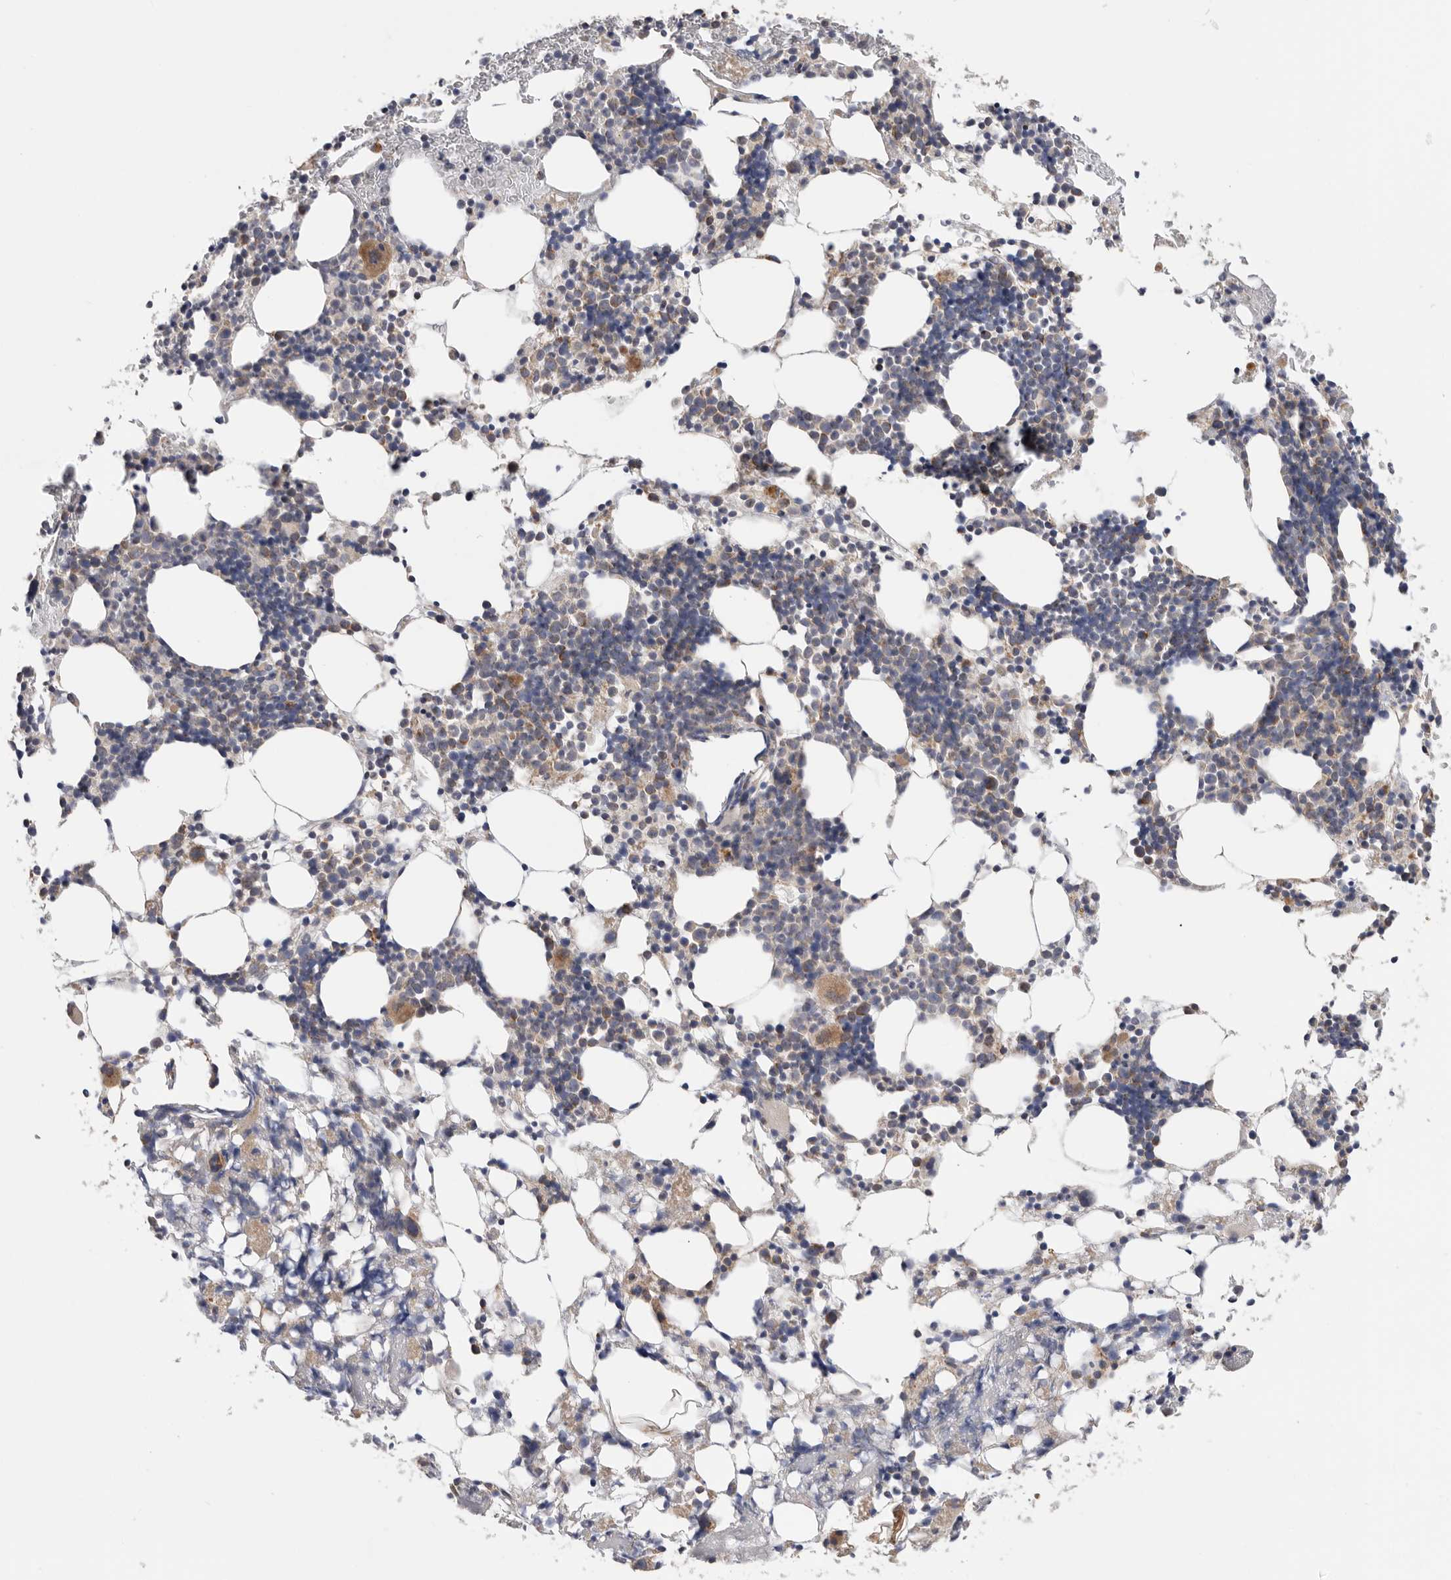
{"staining": {"intensity": "moderate", "quantity": "25%-75%", "location": "cytoplasmic/membranous"}, "tissue": "bone marrow", "cell_type": "Hematopoietic cells", "image_type": "normal", "snomed": [{"axis": "morphology", "description": "Normal tissue, NOS"}, {"axis": "morphology", "description": "Inflammation, NOS"}, {"axis": "topography", "description": "Bone marrow"}], "caption": "Protein positivity by immunohistochemistry reveals moderate cytoplasmic/membranous expression in approximately 25%-75% of hematopoietic cells in unremarkable bone marrow.", "gene": "MTFR1L", "patient": {"sex": "male", "age": 44}}